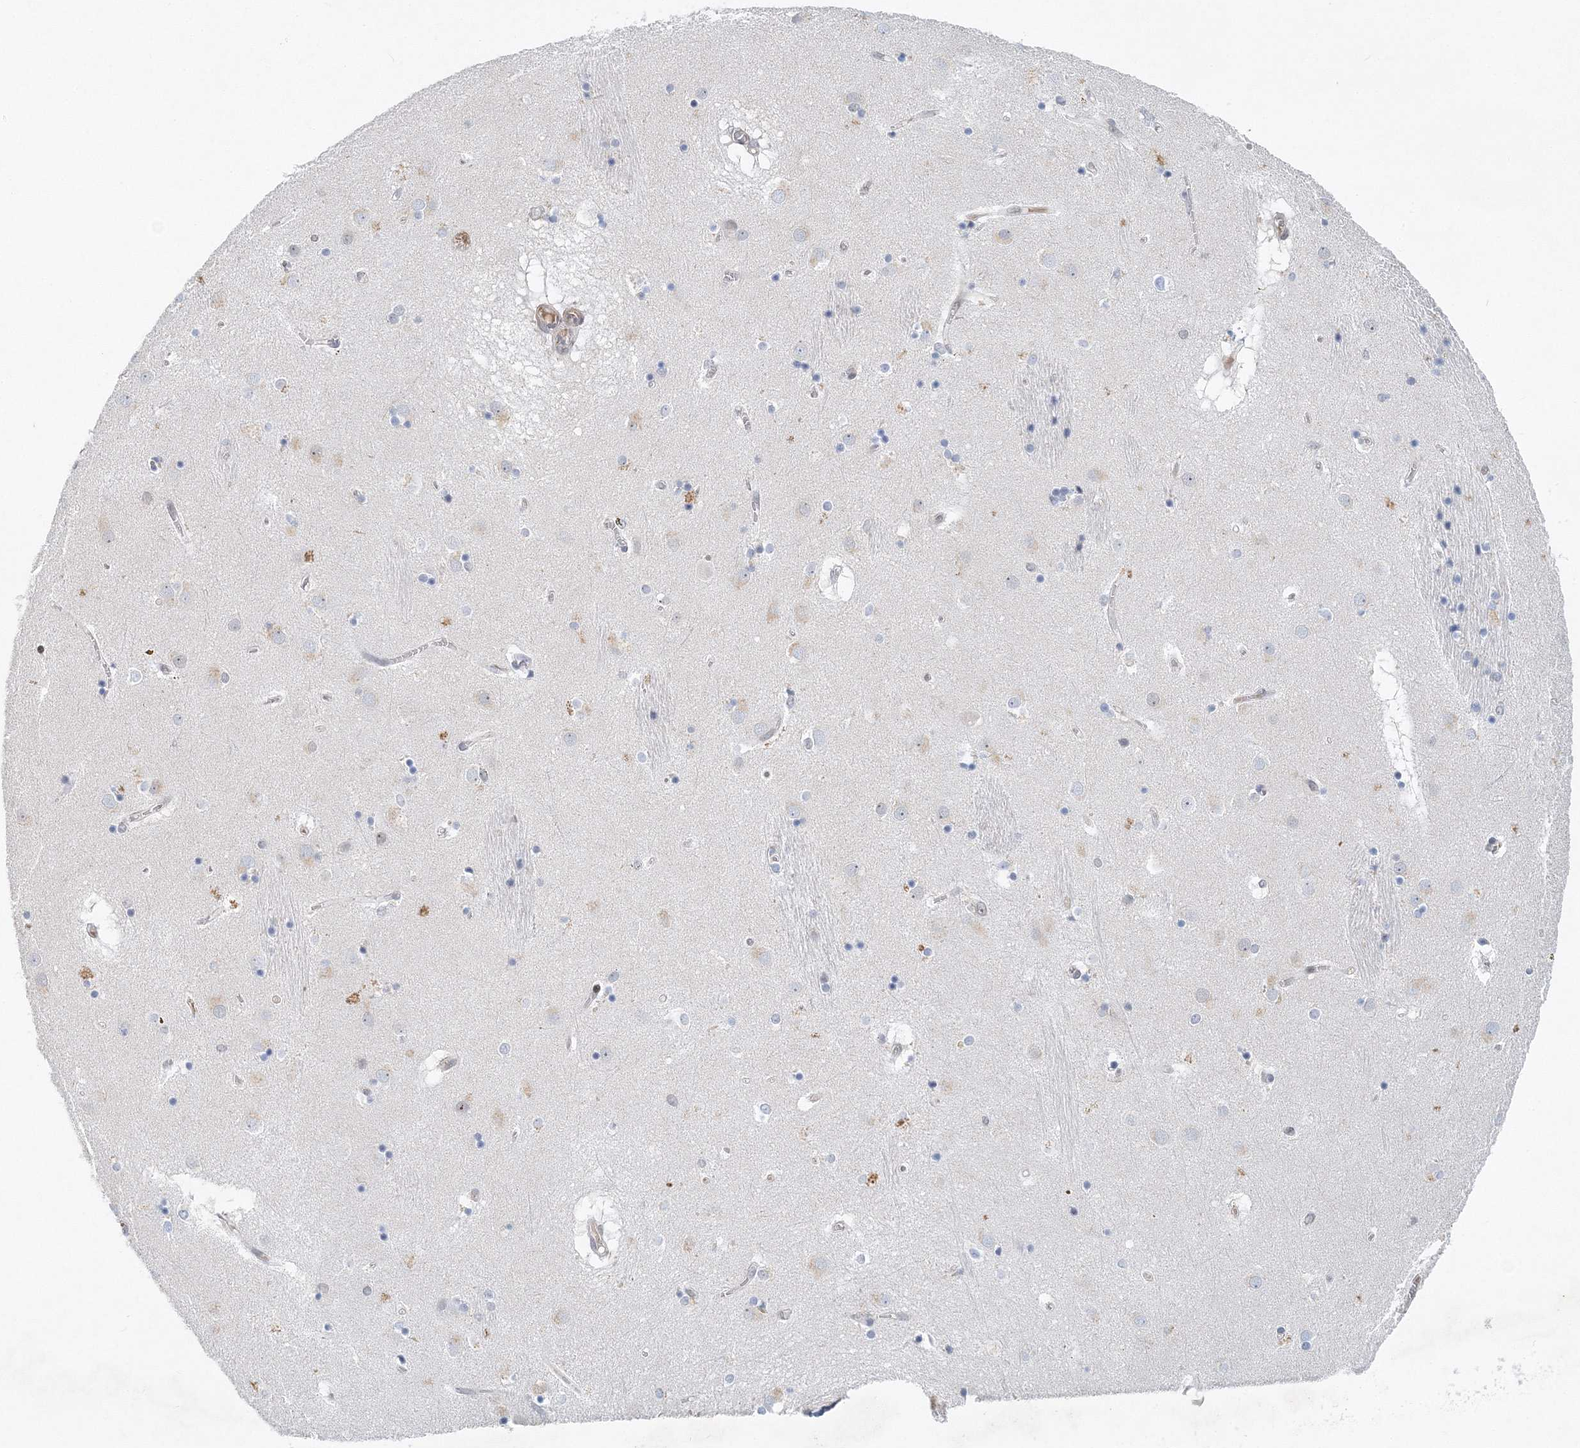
{"staining": {"intensity": "negative", "quantity": "none", "location": "none"}, "tissue": "caudate", "cell_type": "Glial cells", "image_type": "normal", "snomed": [{"axis": "morphology", "description": "Normal tissue, NOS"}, {"axis": "topography", "description": "Lateral ventricle wall"}], "caption": "Micrograph shows no significant protein expression in glial cells of benign caudate.", "gene": "UIMC1", "patient": {"sex": "male", "age": 70}}